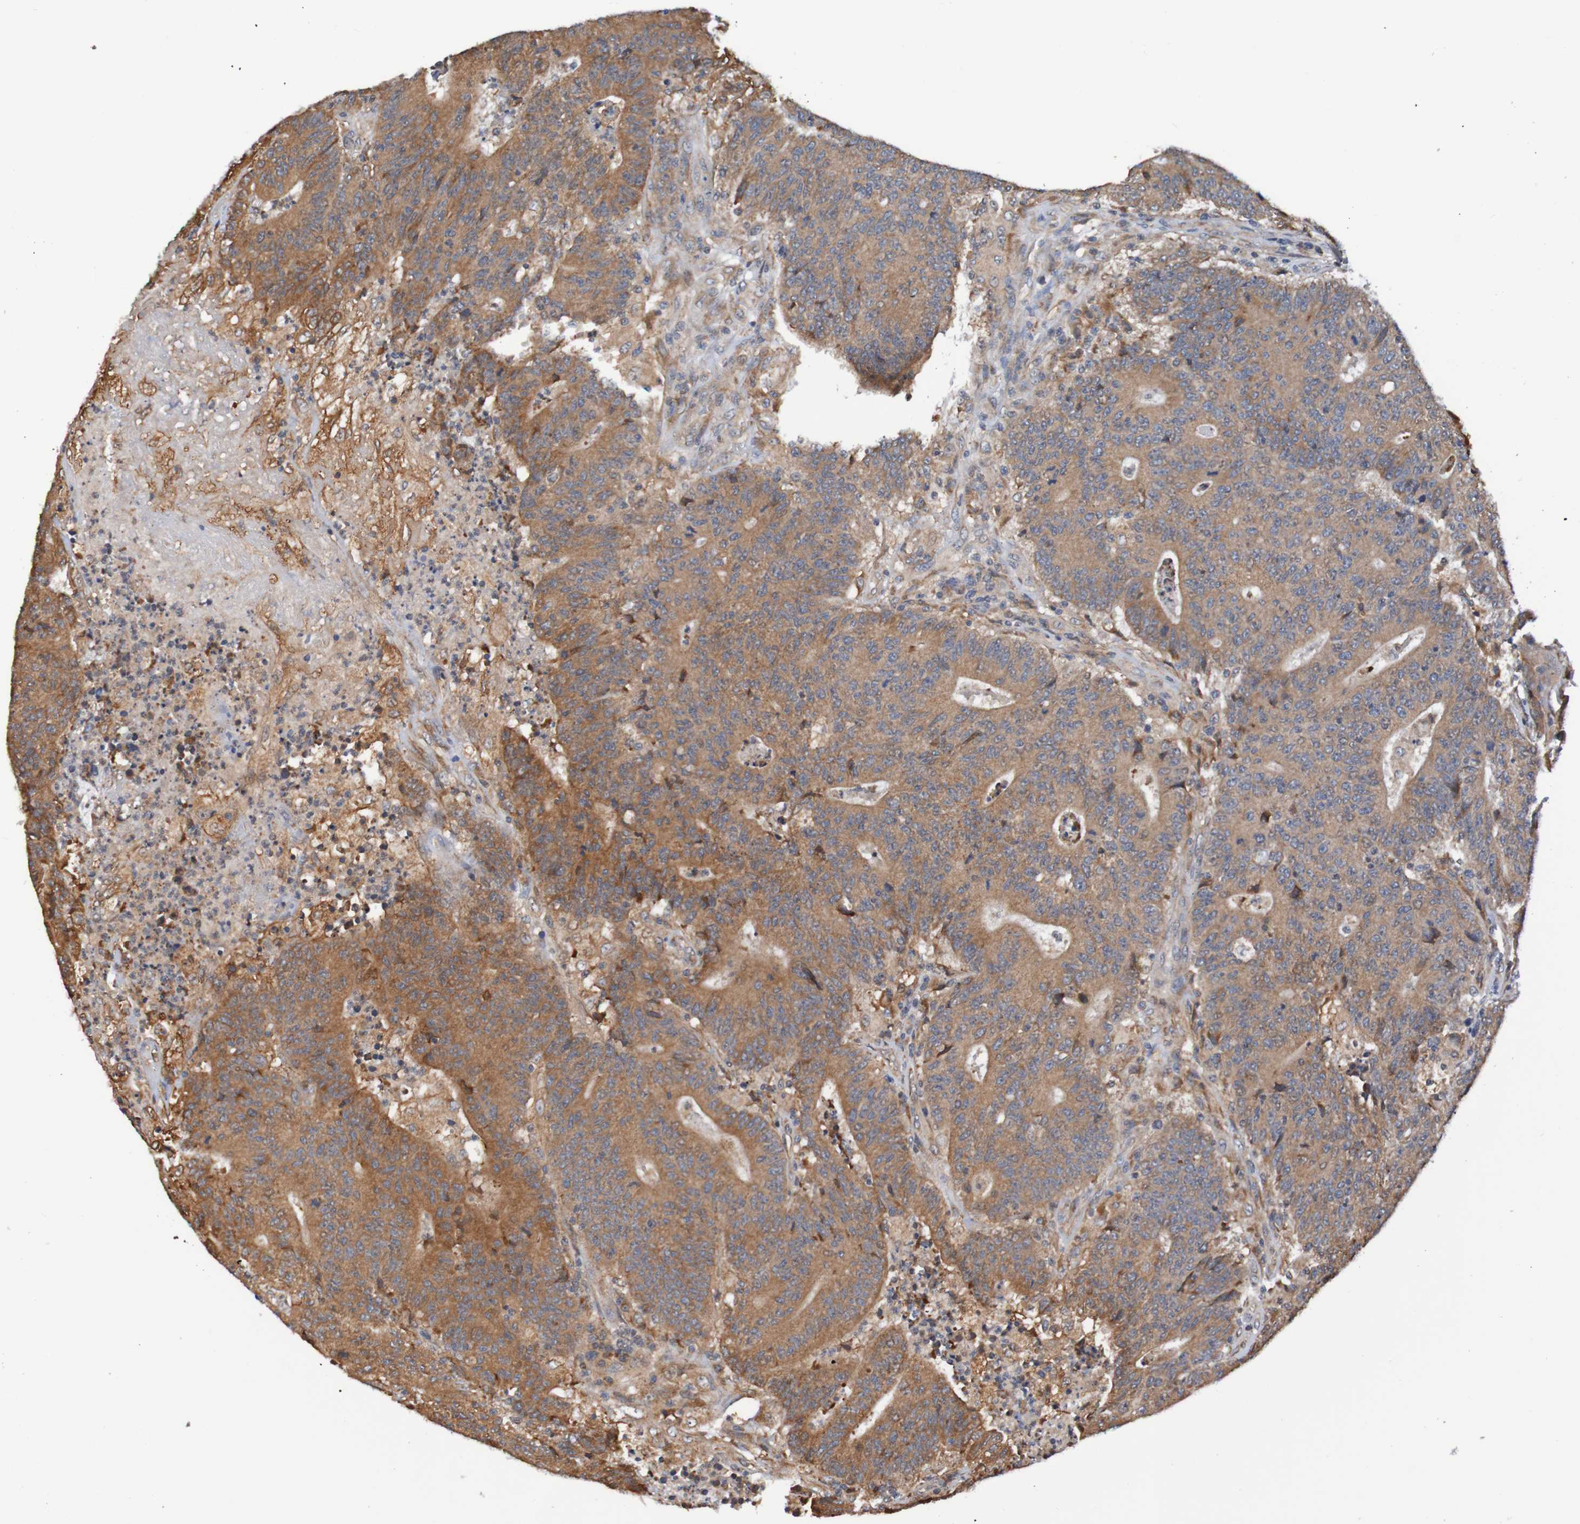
{"staining": {"intensity": "moderate", "quantity": ">75%", "location": "cytoplasmic/membranous"}, "tissue": "colorectal cancer", "cell_type": "Tumor cells", "image_type": "cancer", "snomed": [{"axis": "morphology", "description": "Normal tissue, NOS"}, {"axis": "morphology", "description": "Adenocarcinoma, NOS"}, {"axis": "topography", "description": "Colon"}], "caption": "Protein expression analysis of colorectal cancer (adenocarcinoma) shows moderate cytoplasmic/membranous expression in about >75% of tumor cells.", "gene": "AXIN1", "patient": {"sex": "female", "age": 75}}